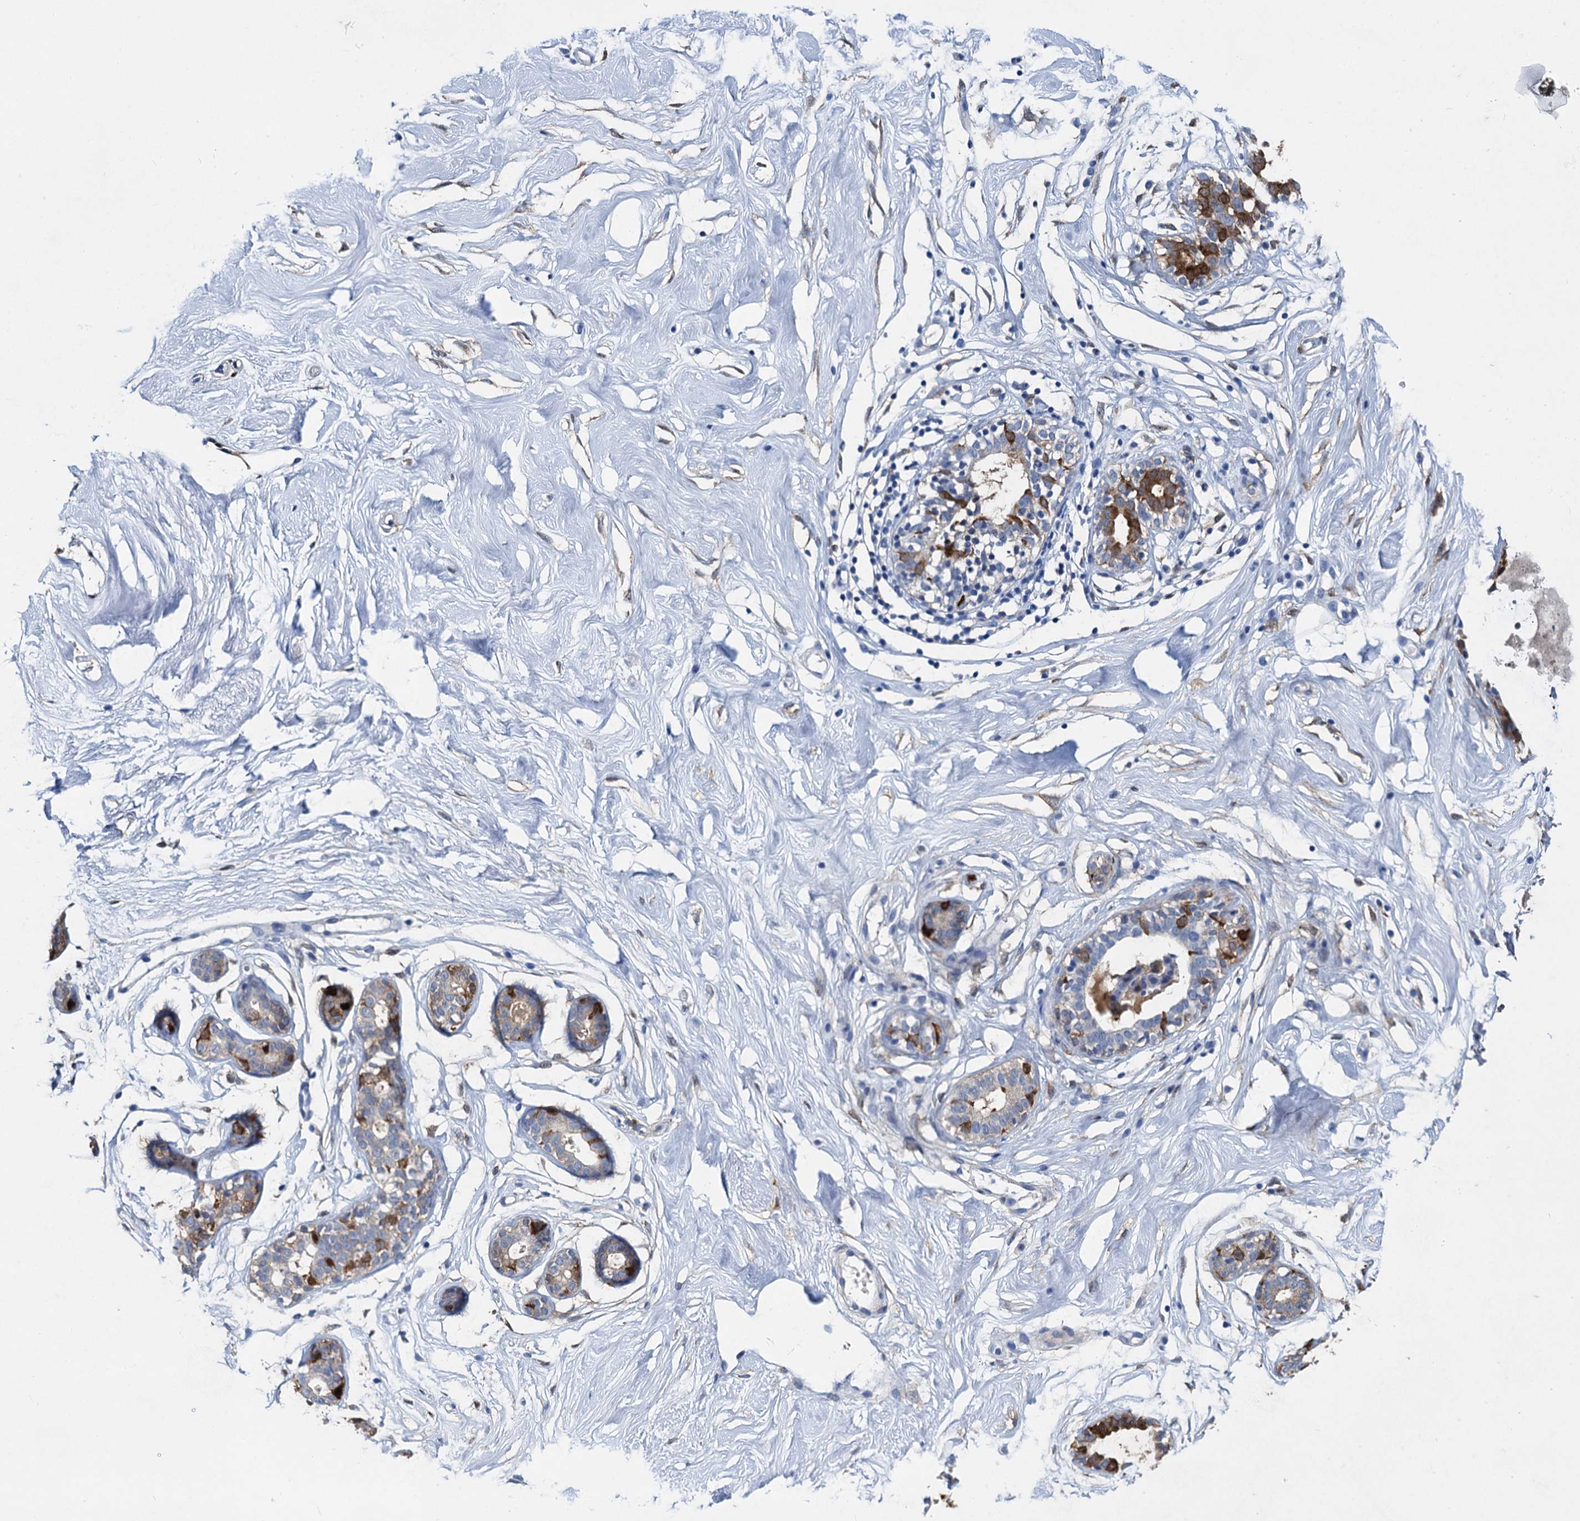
{"staining": {"intensity": "weak", "quantity": "25%-75%", "location": "cytoplasmic/membranous"}, "tissue": "breast", "cell_type": "Adipocytes", "image_type": "normal", "snomed": [{"axis": "morphology", "description": "Normal tissue, NOS"}, {"axis": "morphology", "description": "Adenoma, NOS"}, {"axis": "topography", "description": "Breast"}], "caption": "Weak cytoplasmic/membranous protein expression is appreciated in approximately 25%-75% of adipocytes in breast. The protein of interest is shown in brown color, while the nuclei are stained blue.", "gene": "GSTM3", "patient": {"sex": "female", "age": 23}}